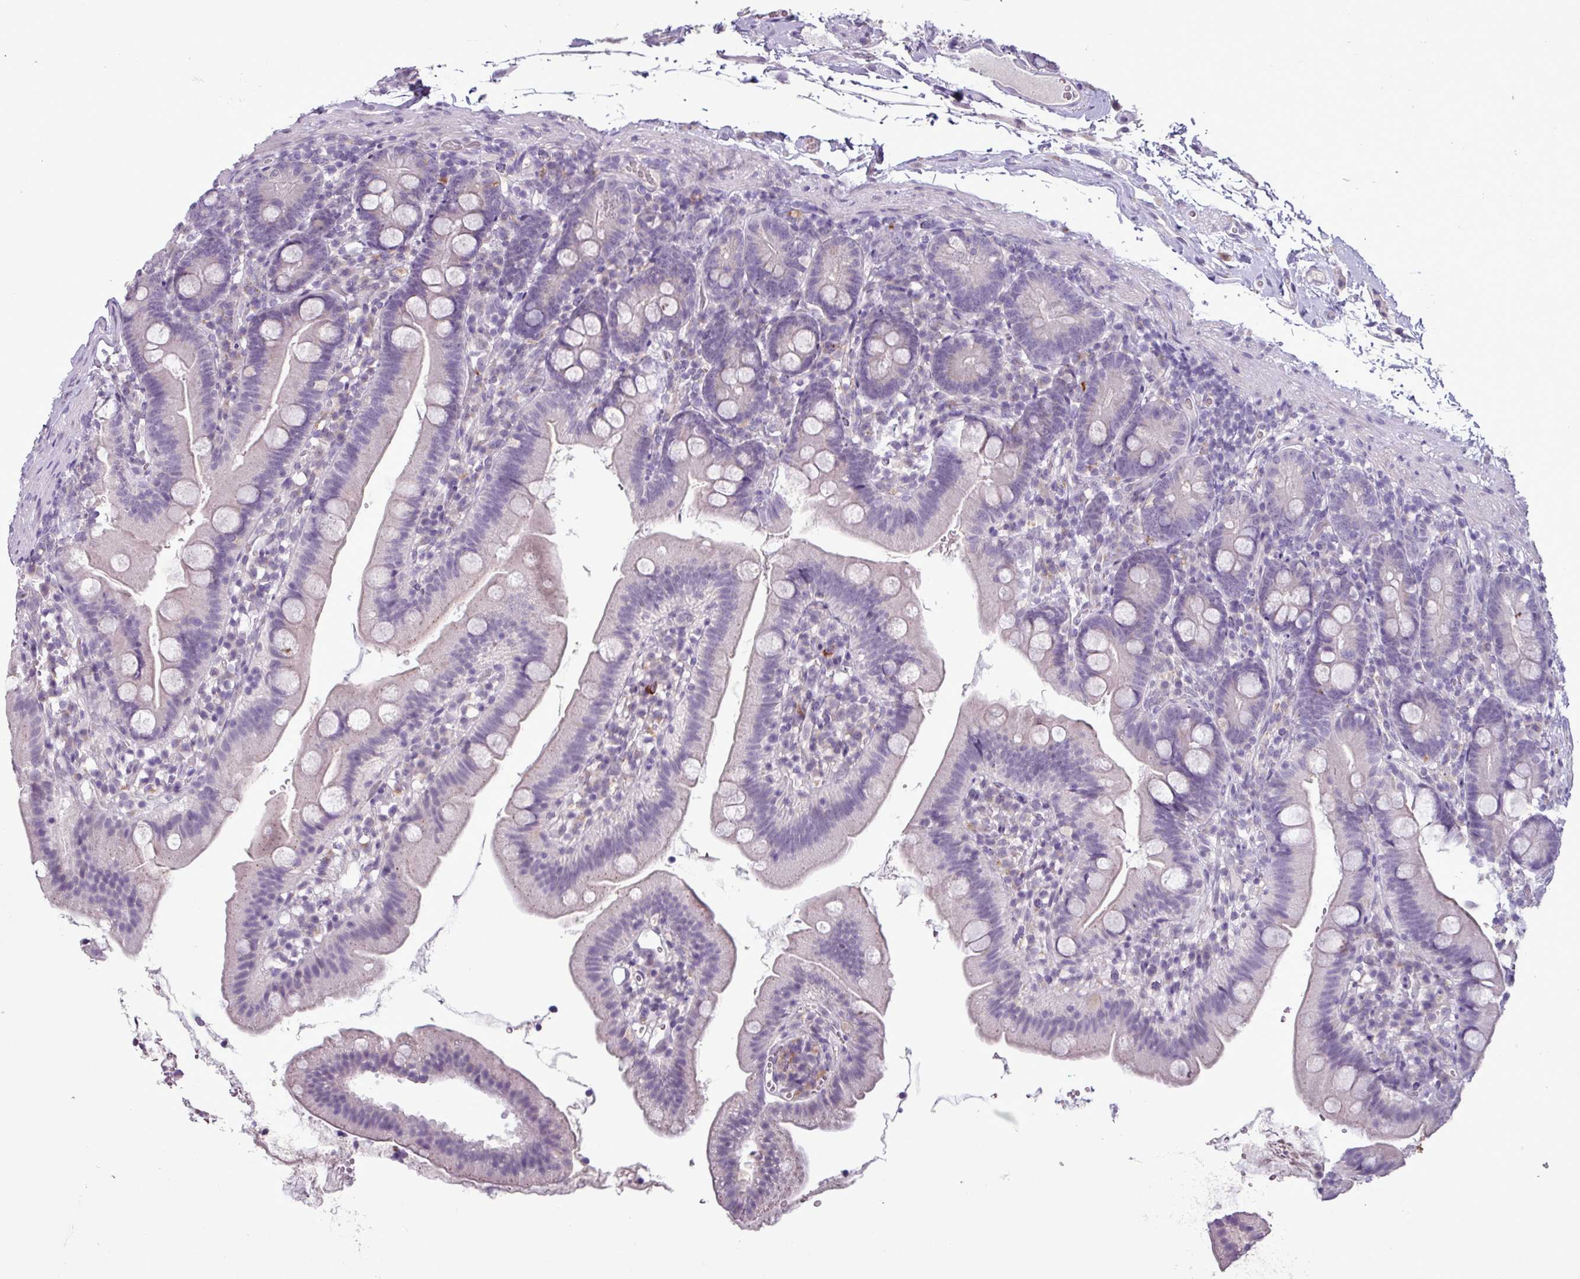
{"staining": {"intensity": "negative", "quantity": "none", "location": "none"}, "tissue": "duodenum", "cell_type": "Glandular cells", "image_type": "normal", "snomed": [{"axis": "morphology", "description": "Normal tissue, NOS"}, {"axis": "topography", "description": "Duodenum"}], "caption": "This is an immunohistochemistry photomicrograph of normal human duodenum. There is no staining in glandular cells.", "gene": "C9orf24", "patient": {"sex": "female", "age": 67}}